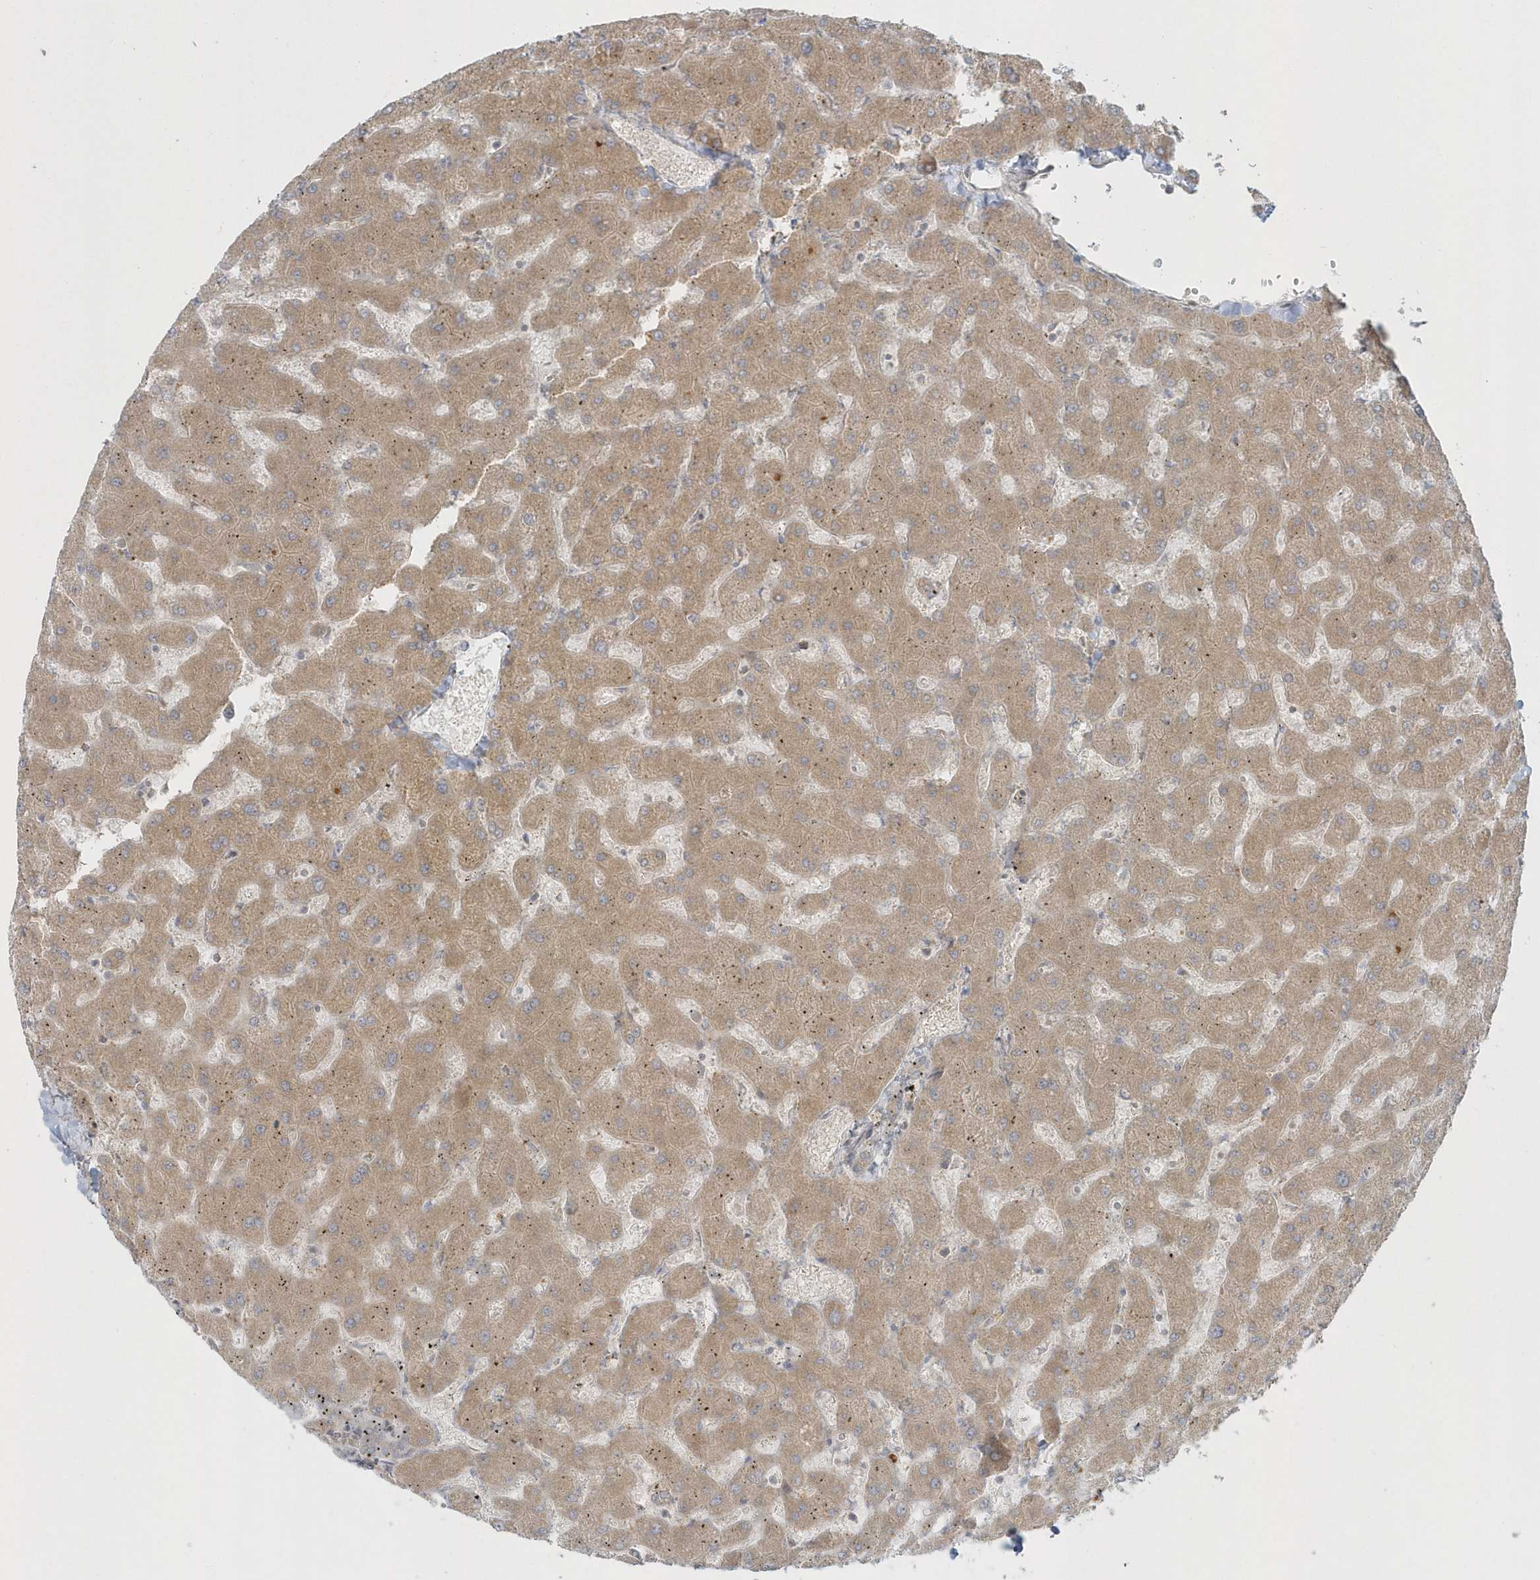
{"staining": {"intensity": "weak", "quantity": "<25%", "location": "cytoplasmic/membranous"}, "tissue": "liver", "cell_type": "Cholangiocytes", "image_type": "normal", "snomed": [{"axis": "morphology", "description": "Normal tissue, NOS"}, {"axis": "topography", "description": "Liver"}], "caption": "A high-resolution micrograph shows immunohistochemistry staining of normal liver, which exhibits no significant positivity in cholangiocytes.", "gene": "BLTP3A", "patient": {"sex": "female", "age": 63}}